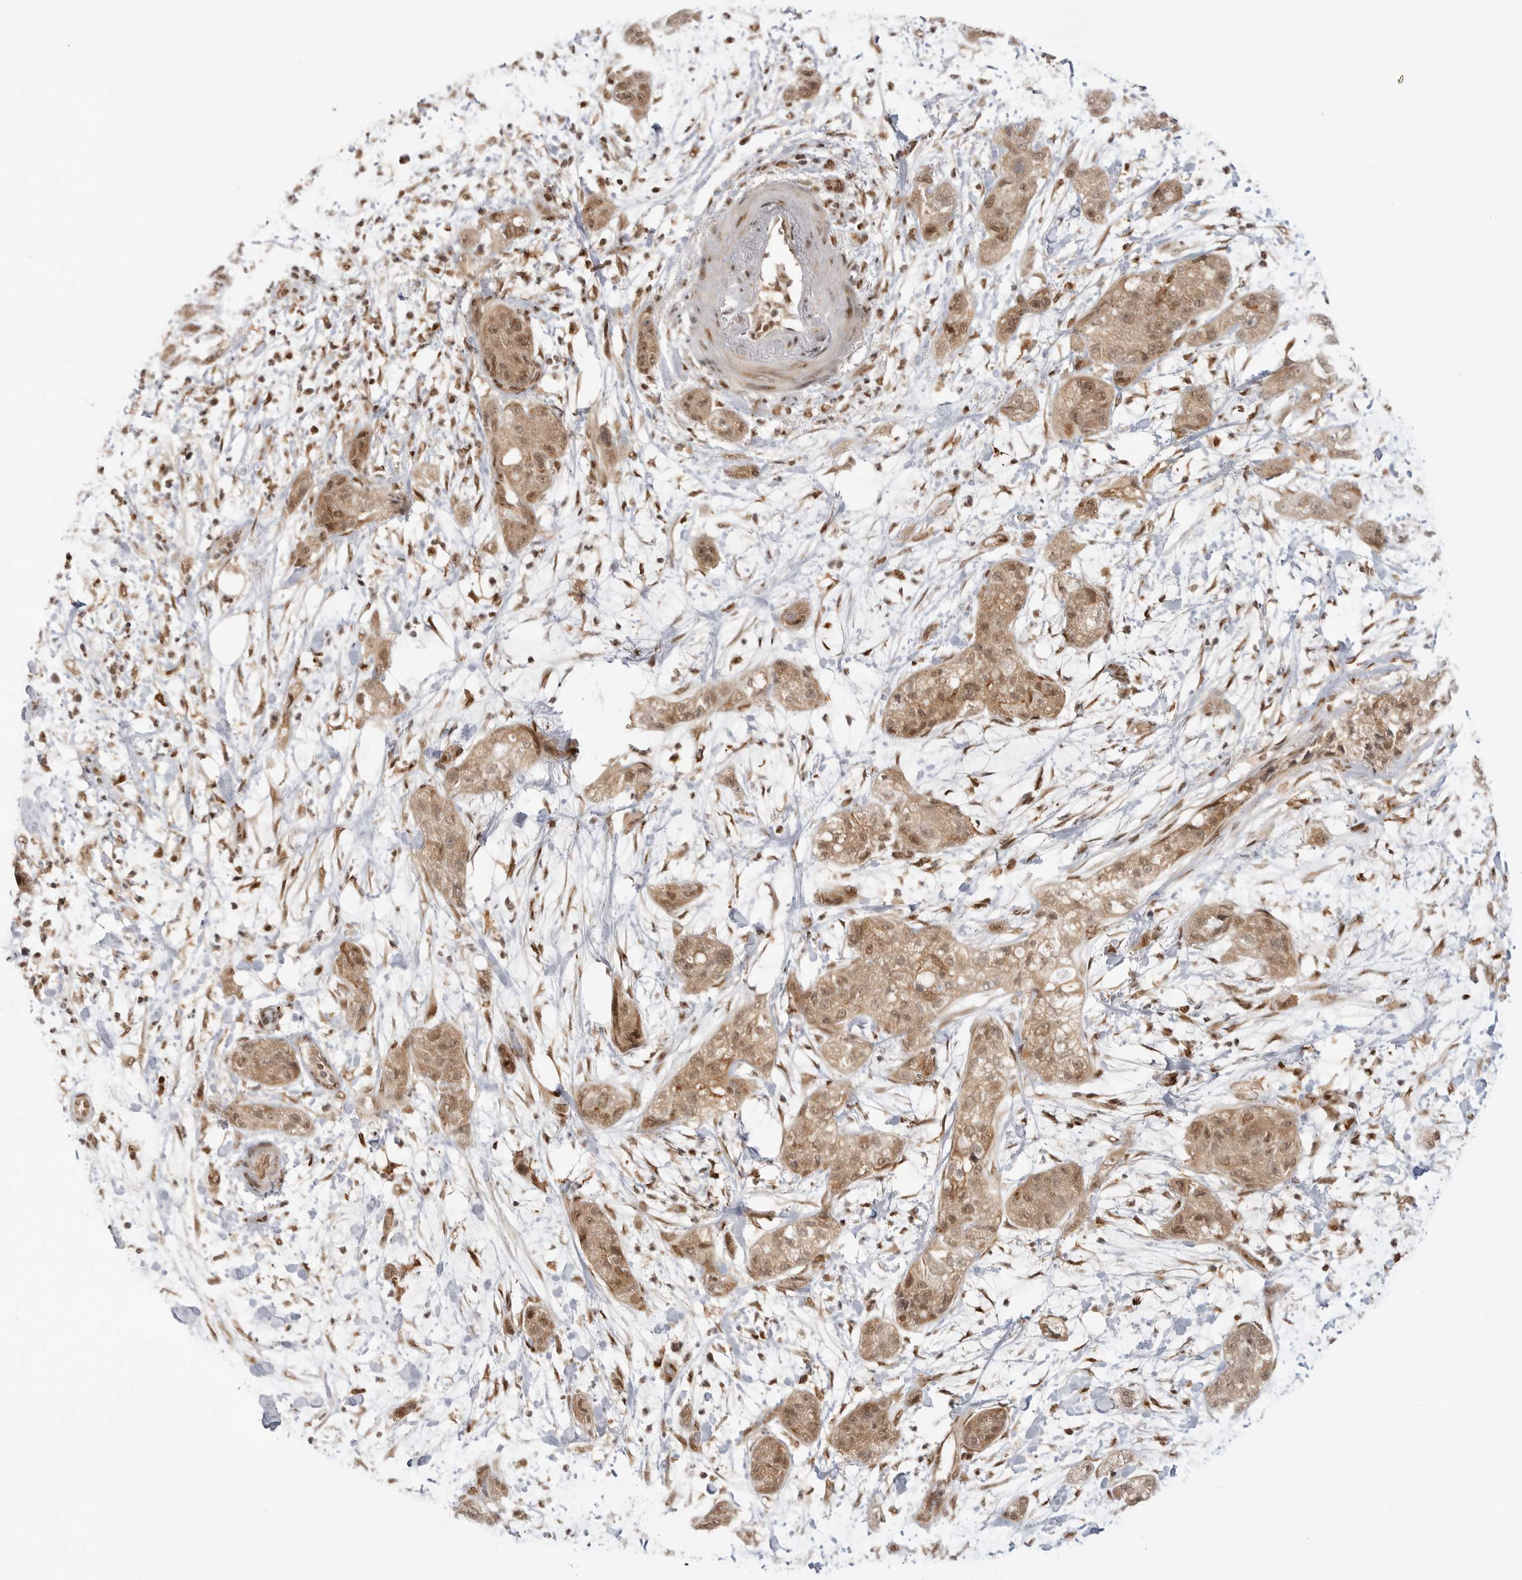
{"staining": {"intensity": "moderate", "quantity": ">75%", "location": "cytoplasmic/membranous,nuclear"}, "tissue": "pancreatic cancer", "cell_type": "Tumor cells", "image_type": "cancer", "snomed": [{"axis": "morphology", "description": "Adenocarcinoma, NOS"}, {"axis": "topography", "description": "Pancreas"}], "caption": "Approximately >75% of tumor cells in human pancreatic cancer (adenocarcinoma) display moderate cytoplasmic/membranous and nuclear protein expression as visualized by brown immunohistochemical staining.", "gene": "ALKAL1", "patient": {"sex": "female", "age": 78}}